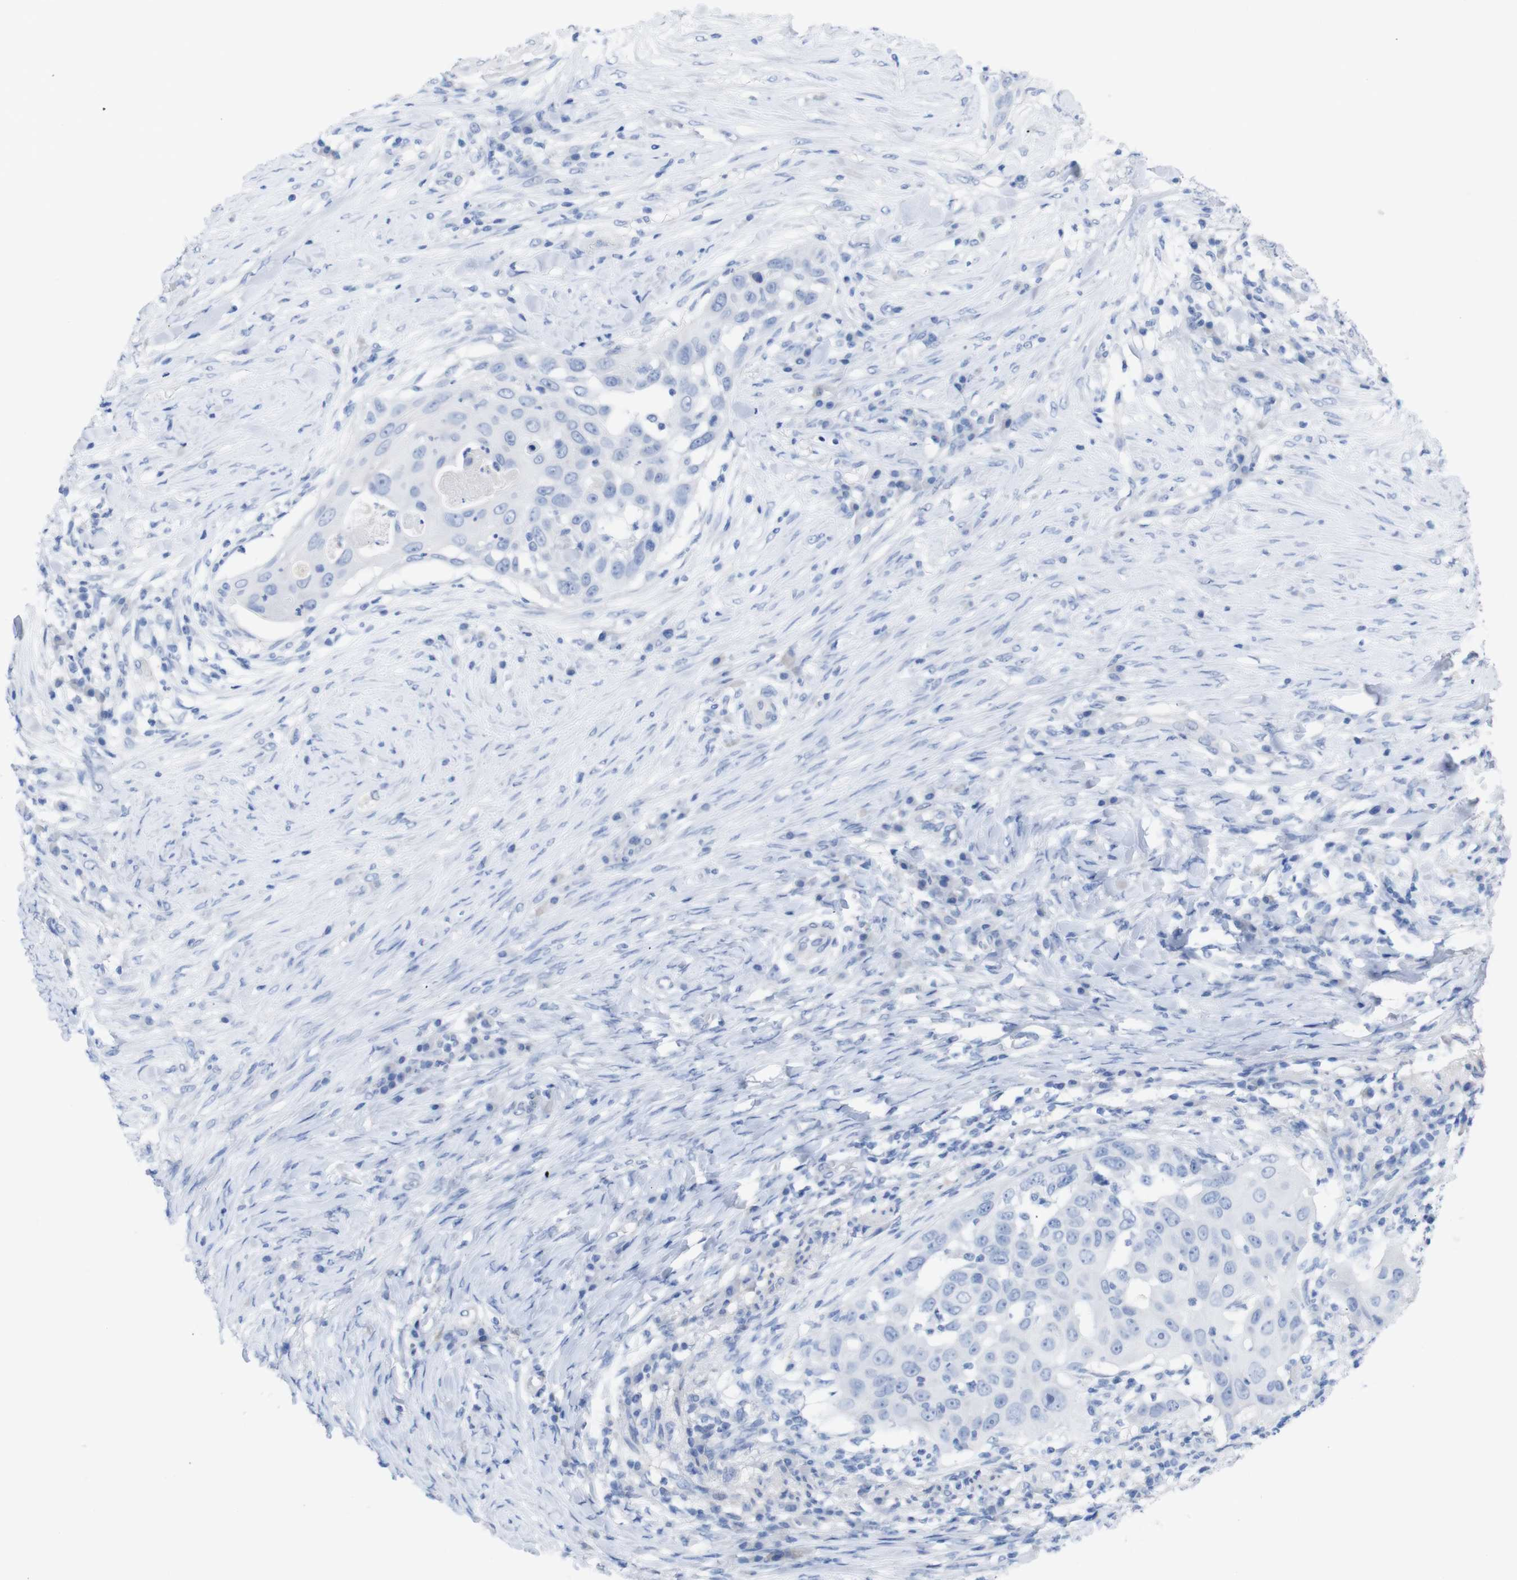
{"staining": {"intensity": "negative", "quantity": "none", "location": "none"}, "tissue": "skin cancer", "cell_type": "Tumor cells", "image_type": "cancer", "snomed": [{"axis": "morphology", "description": "Squamous cell carcinoma, NOS"}, {"axis": "topography", "description": "Skin"}], "caption": "DAB (3,3'-diaminobenzidine) immunohistochemical staining of human skin squamous cell carcinoma shows no significant positivity in tumor cells.", "gene": "PNMA1", "patient": {"sex": "female", "age": 44}}